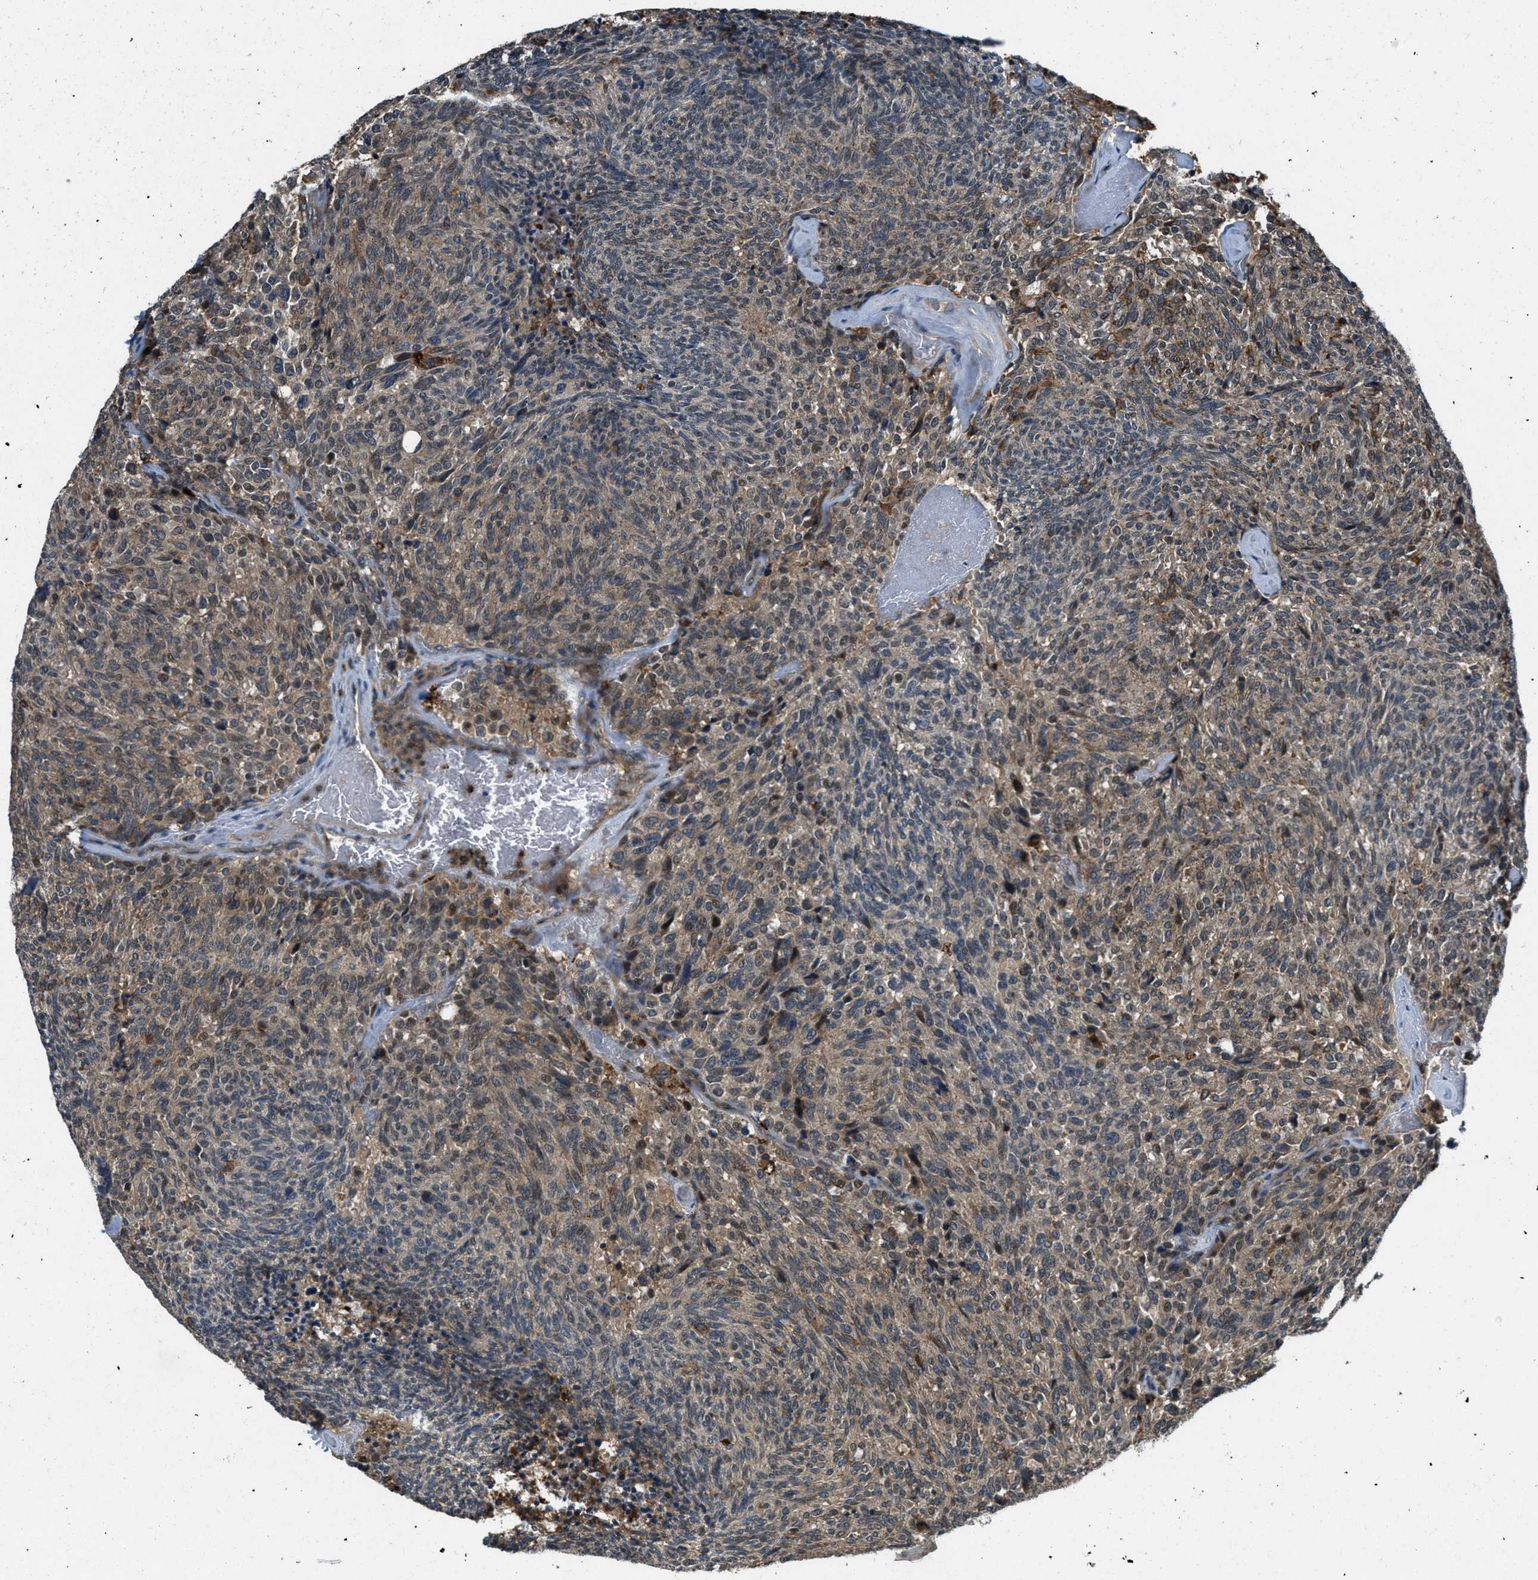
{"staining": {"intensity": "weak", "quantity": ">75%", "location": "cytoplasmic/membranous"}, "tissue": "carcinoid", "cell_type": "Tumor cells", "image_type": "cancer", "snomed": [{"axis": "morphology", "description": "Carcinoid, malignant, NOS"}, {"axis": "topography", "description": "Pancreas"}], "caption": "Protein expression analysis of human carcinoid (malignant) reveals weak cytoplasmic/membranous staining in about >75% of tumor cells.", "gene": "DUSP6", "patient": {"sex": "female", "age": 54}}